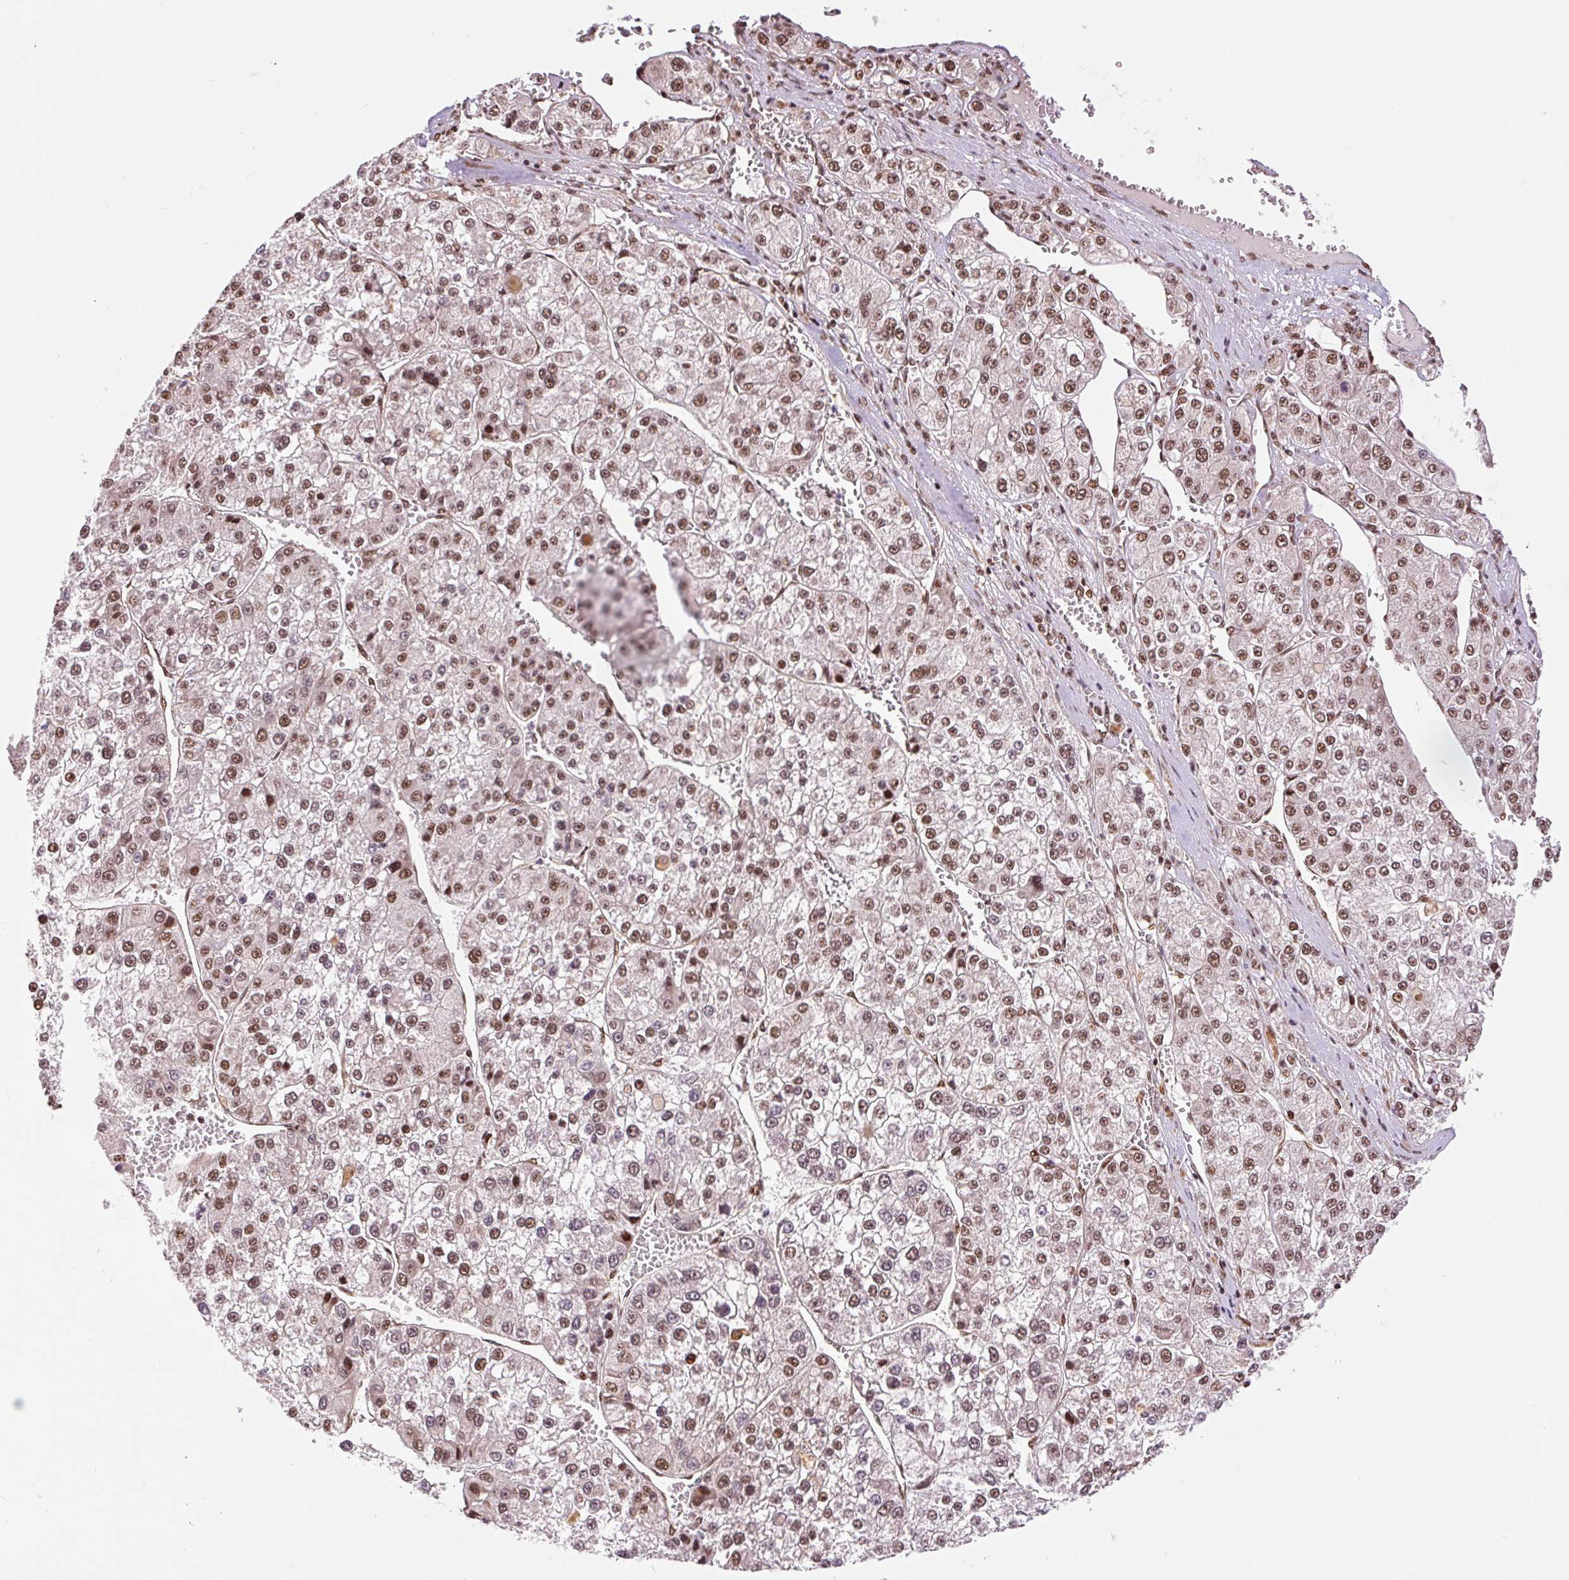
{"staining": {"intensity": "moderate", "quantity": ">75%", "location": "nuclear"}, "tissue": "liver cancer", "cell_type": "Tumor cells", "image_type": "cancer", "snomed": [{"axis": "morphology", "description": "Carcinoma, Hepatocellular, NOS"}, {"axis": "topography", "description": "Liver"}], "caption": "Protein staining demonstrates moderate nuclear expression in approximately >75% of tumor cells in hepatocellular carcinoma (liver).", "gene": "INTS8", "patient": {"sex": "female", "age": 73}}